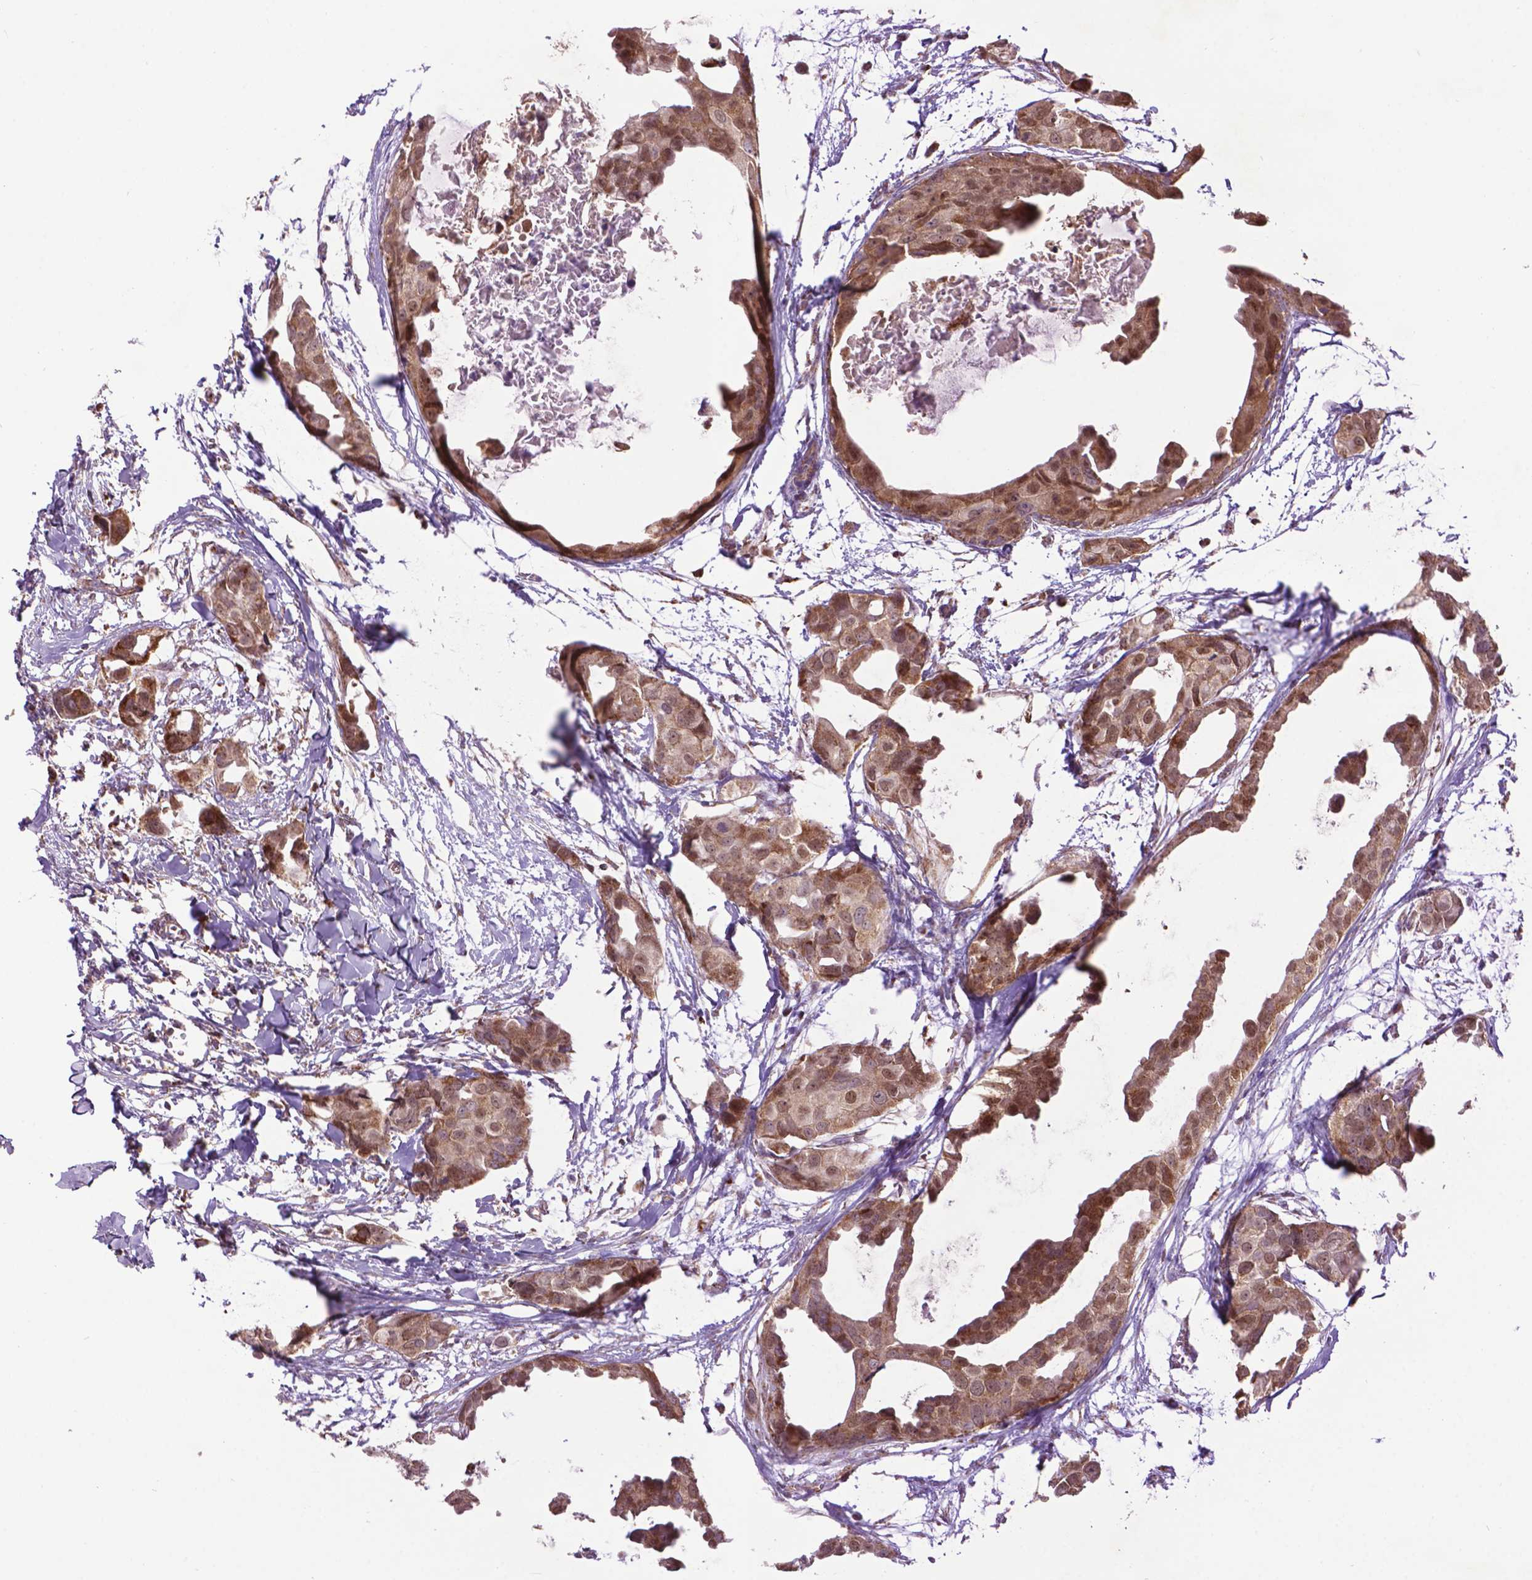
{"staining": {"intensity": "moderate", "quantity": ">75%", "location": "cytoplasmic/membranous"}, "tissue": "breast cancer", "cell_type": "Tumor cells", "image_type": "cancer", "snomed": [{"axis": "morphology", "description": "Duct carcinoma"}, {"axis": "topography", "description": "Breast"}], "caption": "A brown stain labels moderate cytoplasmic/membranous staining of a protein in human breast cancer (intraductal carcinoma) tumor cells. The staining is performed using DAB (3,3'-diaminobenzidine) brown chromogen to label protein expression. The nuclei are counter-stained blue using hematoxylin.", "gene": "PYCR3", "patient": {"sex": "female", "age": 38}}